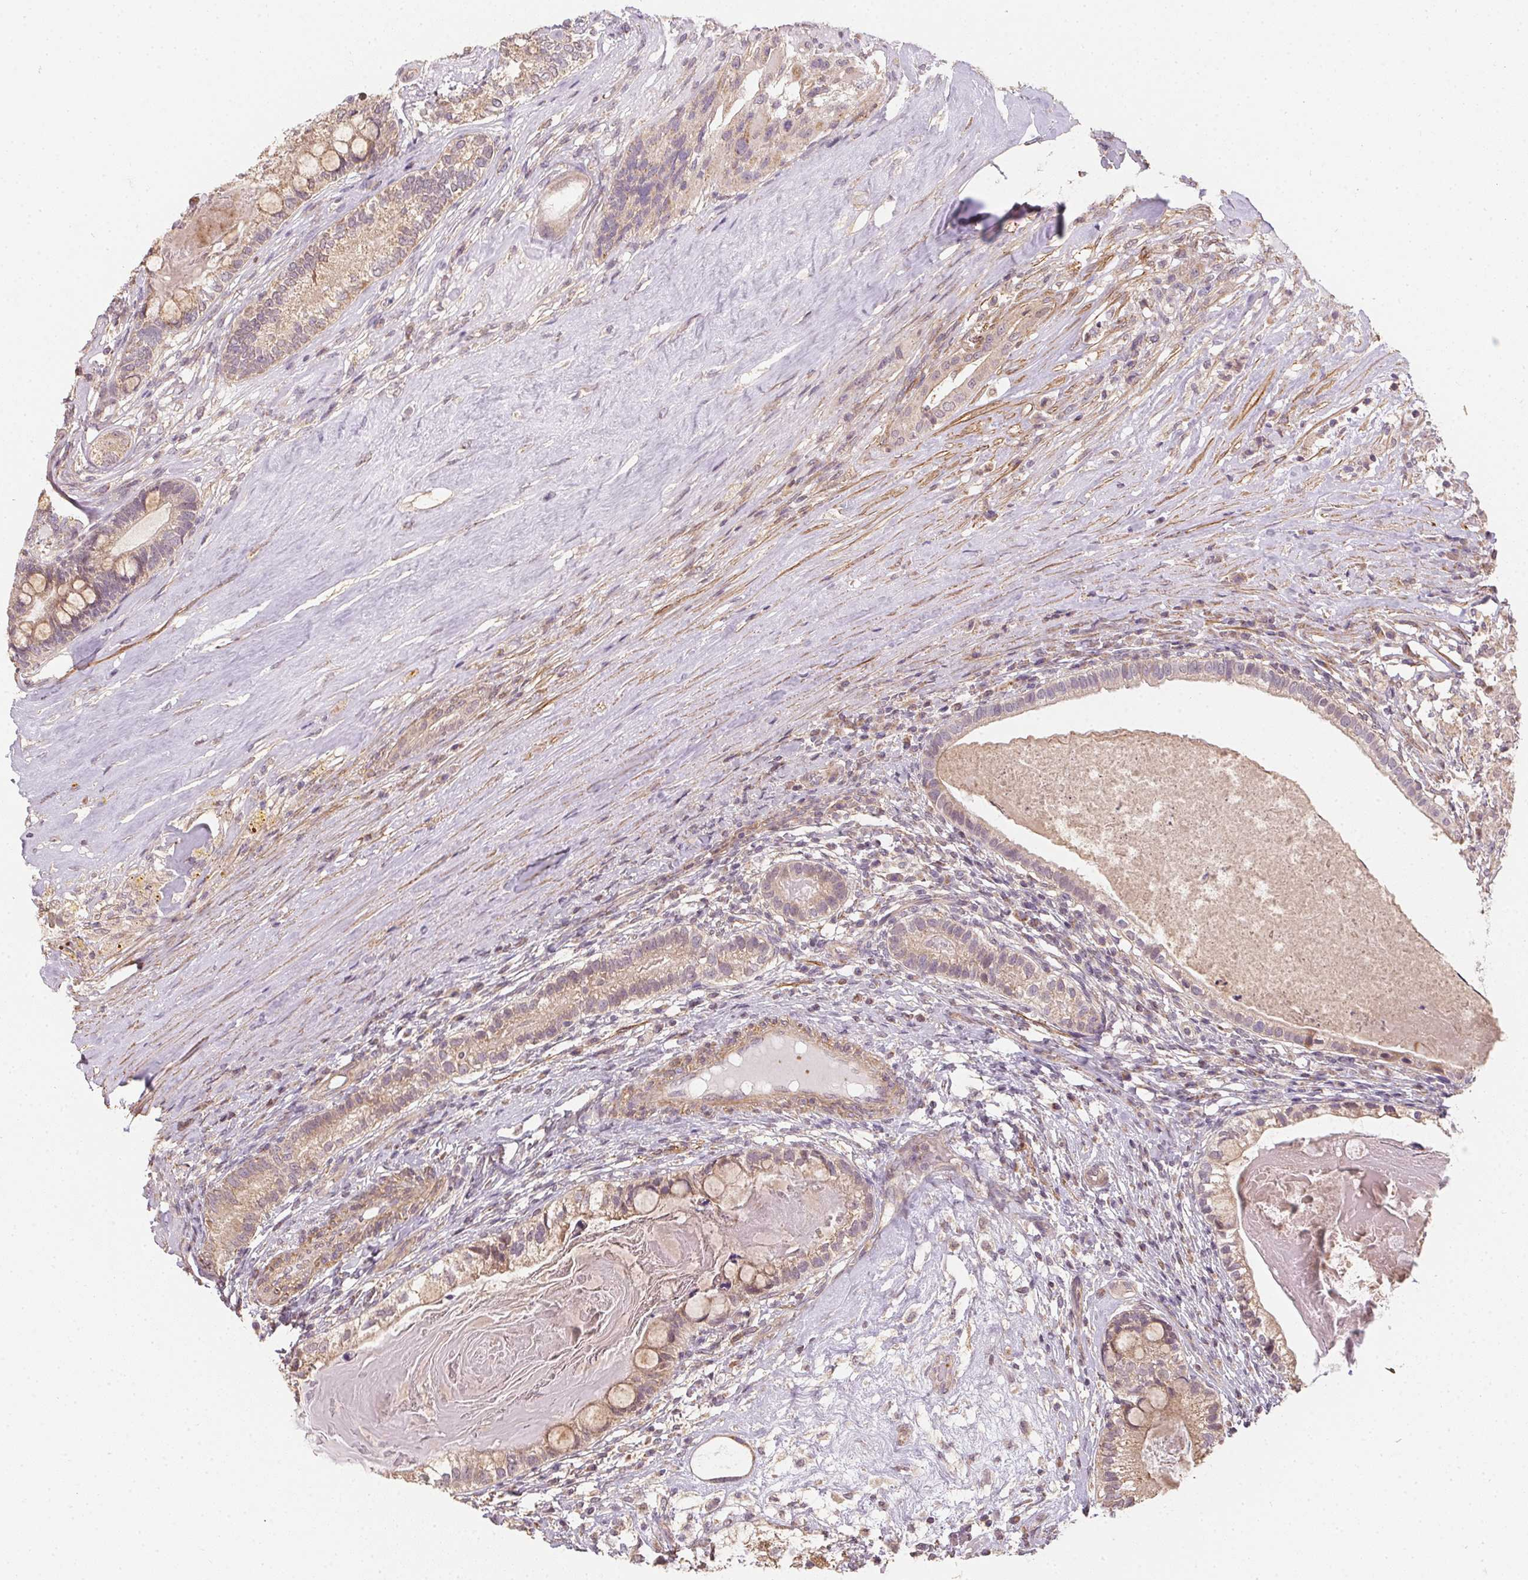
{"staining": {"intensity": "weak", "quantity": "25%-75%", "location": "cytoplasmic/membranous"}, "tissue": "testis cancer", "cell_type": "Tumor cells", "image_type": "cancer", "snomed": [{"axis": "morphology", "description": "Seminoma, NOS"}, {"axis": "morphology", "description": "Carcinoma, Embryonal, NOS"}, {"axis": "topography", "description": "Testis"}], "caption": "A brown stain labels weak cytoplasmic/membranous expression of a protein in human testis cancer (seminoma) tumor cells.", "gene": "REV3L", "patient": {"sex": "male", "age": 41}}